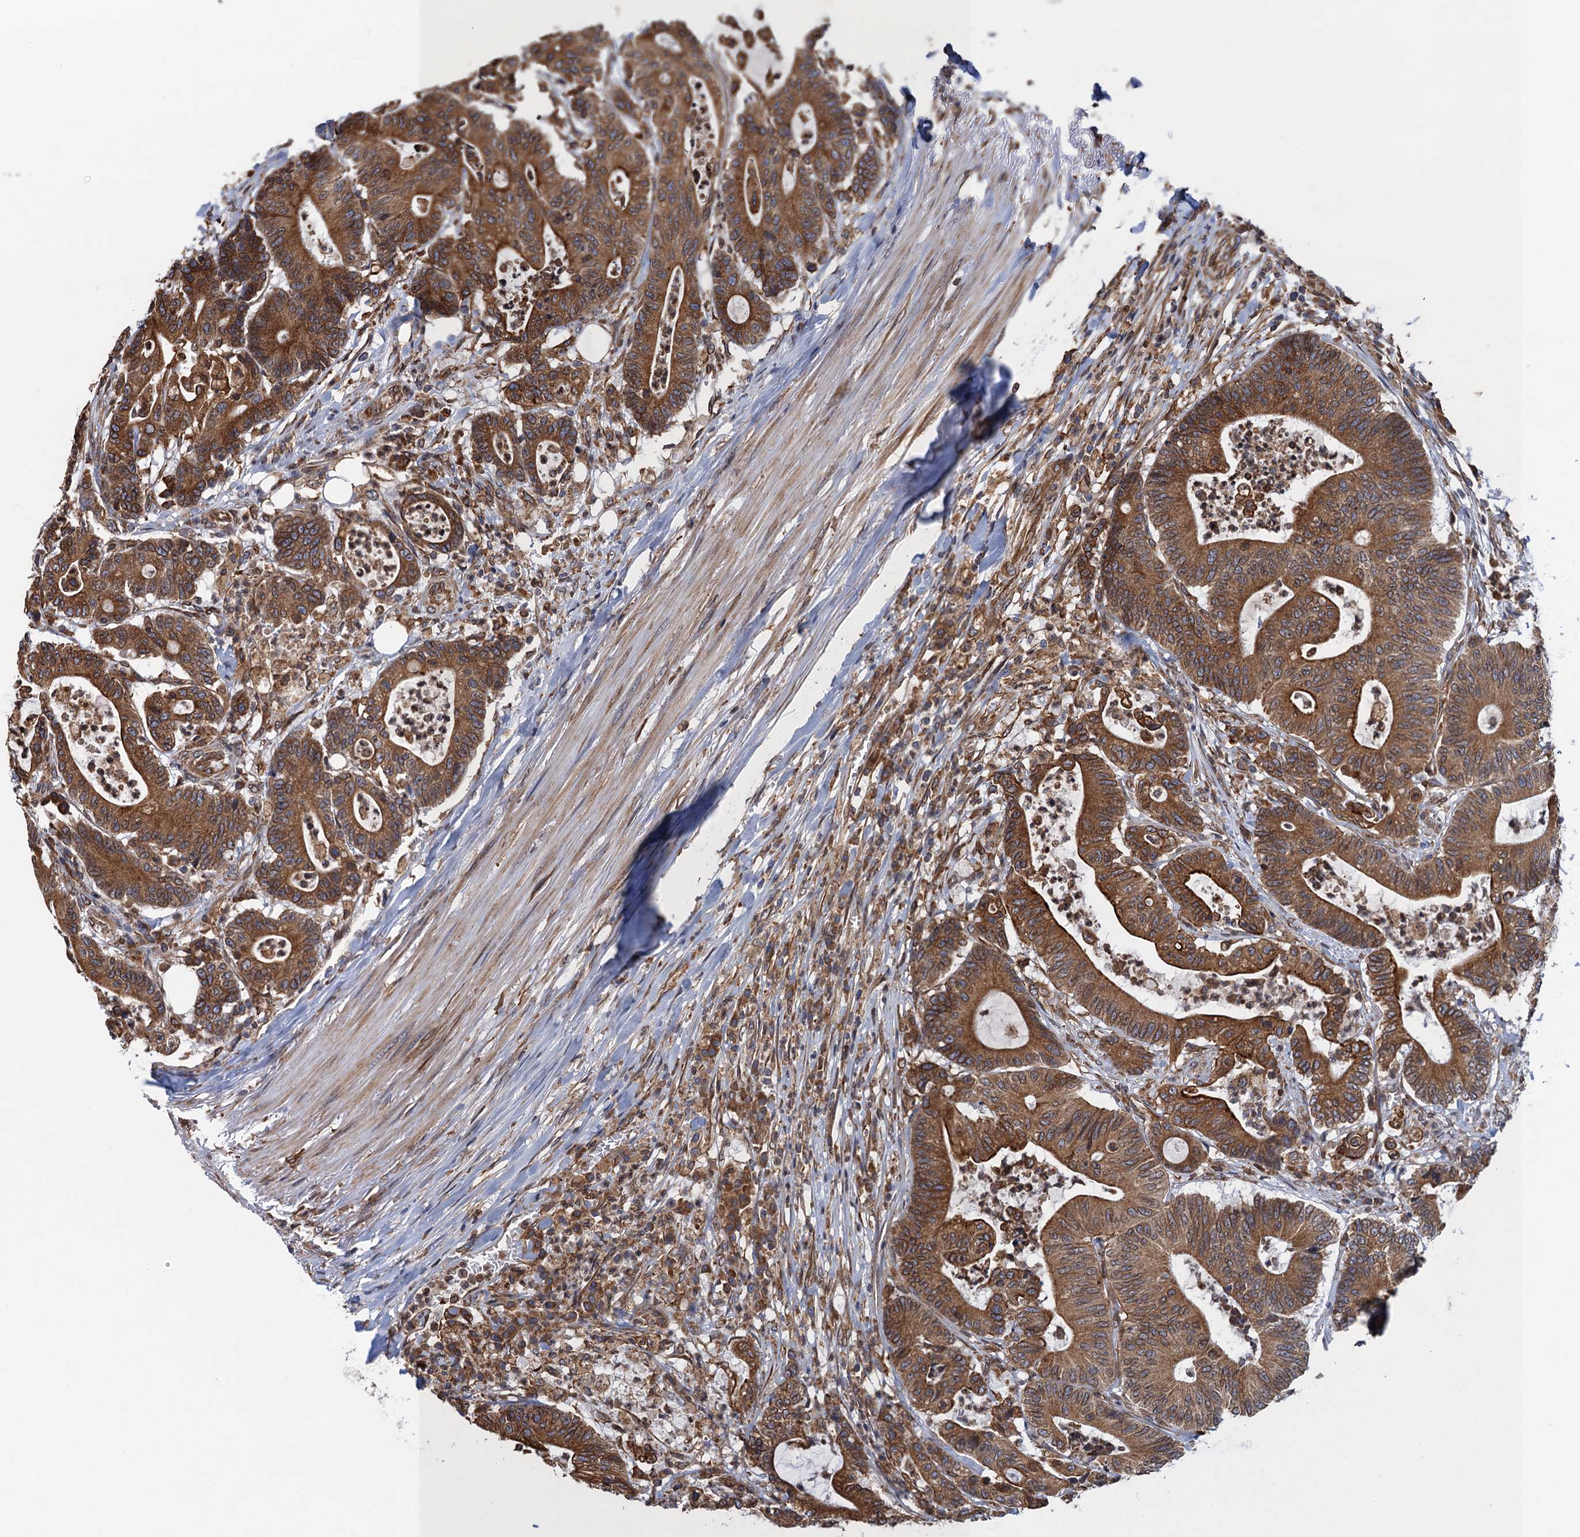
{"staining": {"intensity": "moderate", "quantity": ">75%", "location": "cytoplasmic/membranous"}, "tissue": "colorectal cancer", "cell_type": "Tumor cells", "image_type": "cancer", "snomed": [{"axis": "morphology", "description": "Adenocarcinoma, NOS"}, {"axis": "topography", "description": "Colon"}], "caption": "Immunohistochemistry (DAB) staining of colorectal cancer (adenocarcinoma) exhibits moderate cytoplasmic/membranous protein expression in approximately >75% of tumor cells.", "gene": "ARMC5", "patient": {"sex": "female", "age": 84}}